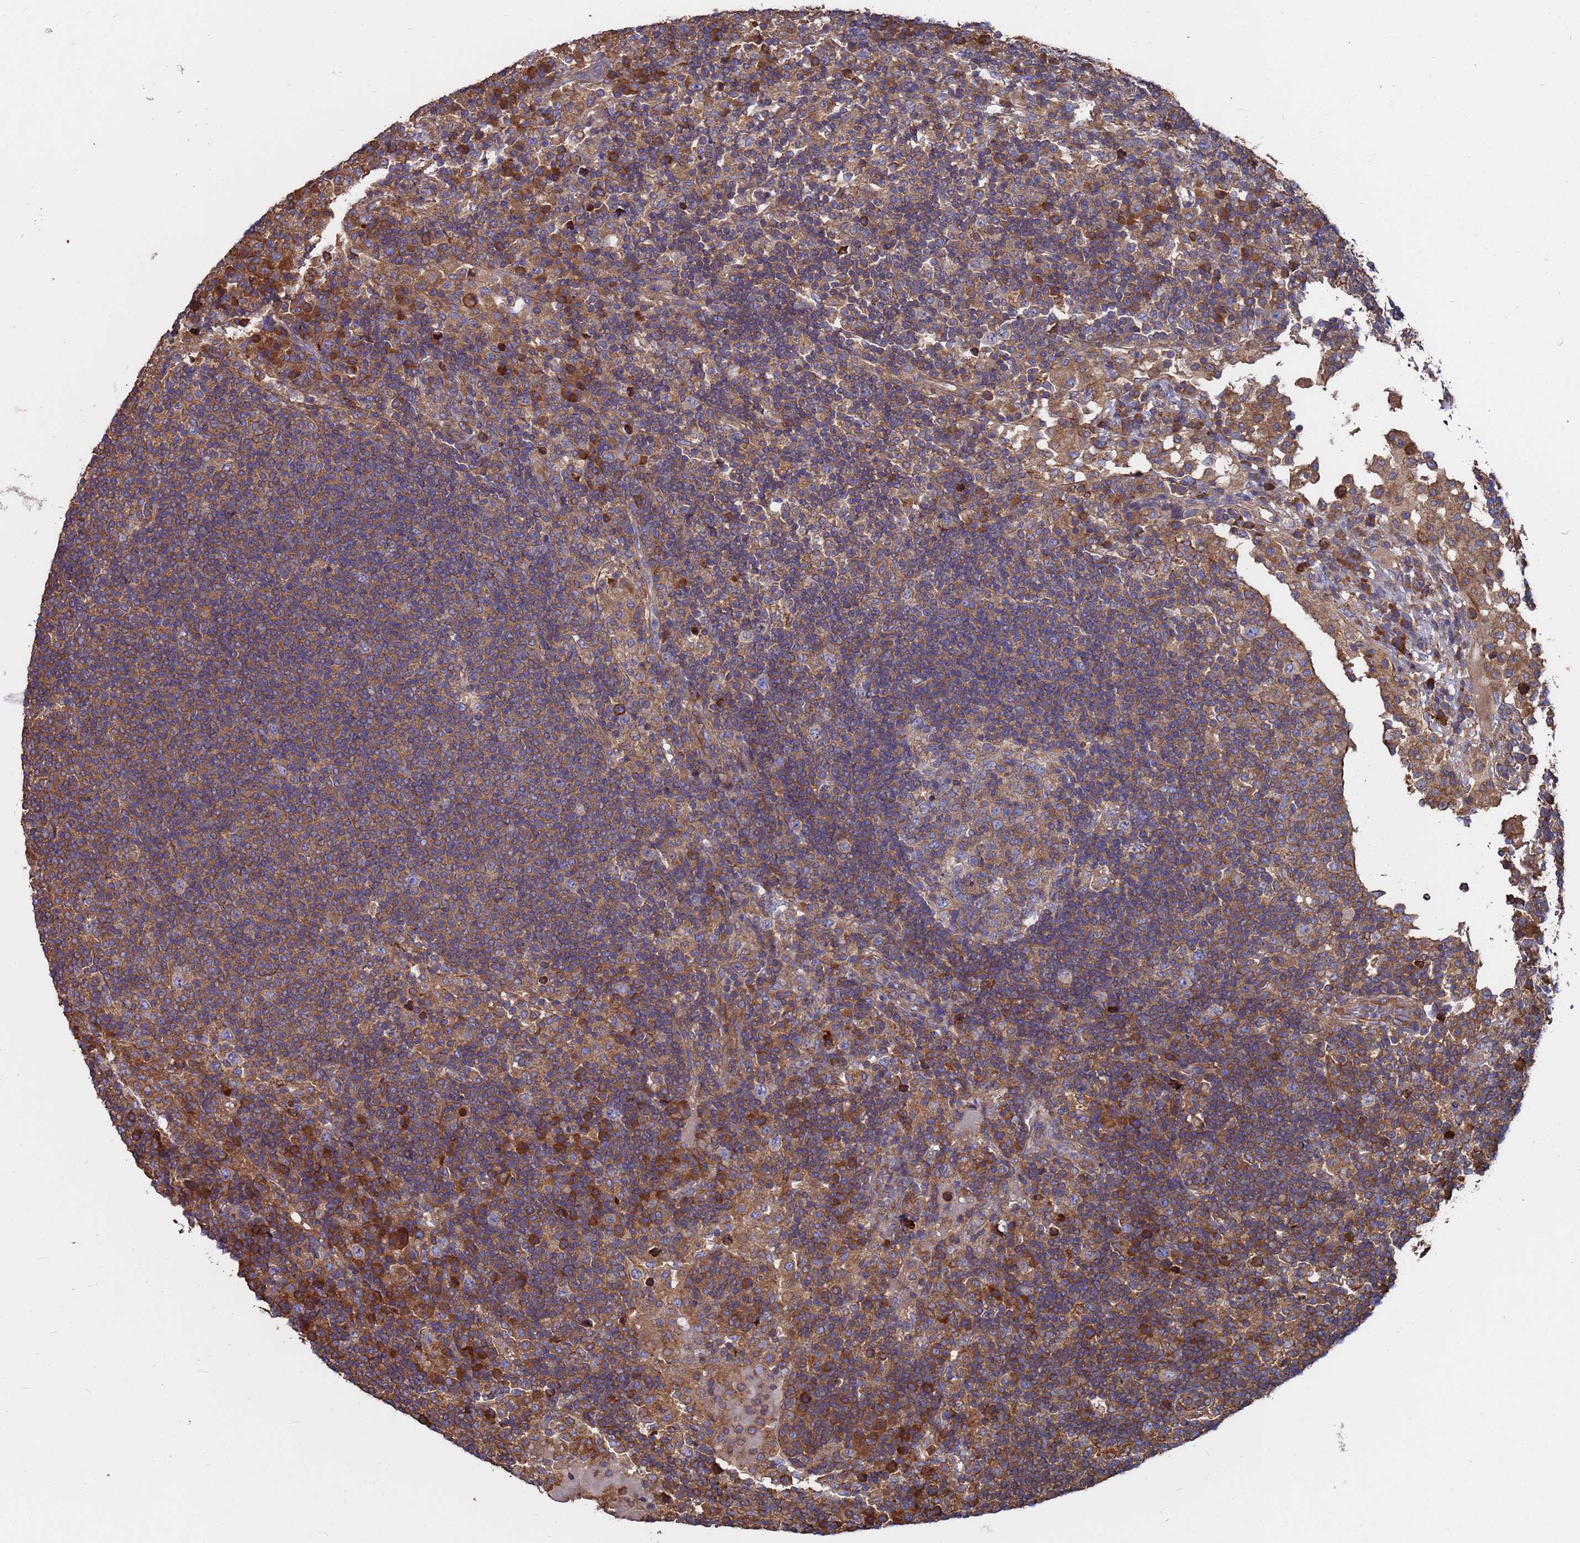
{"staining": {"intensity": "moderate", "quantity": "25%-75%", "location": "cytoplasmic/membranous"}, "tissue": "lymph node", "cell_type": "Germinal center cells", "image_type": "normal", "snomed": [{"axis": "morphology", "description": "Normal tissue, NOS"}, {"axis": "topography", "description": "Lymph node"}], "caption": "Germinal center cells exhibit medium levels of moderate cytoplasmic/membranous expression in approximately 25%-75% of cells in unremarkable lymph node.", "gene": "PYCR1", "patient": {"sex": "female", "age": 53}}